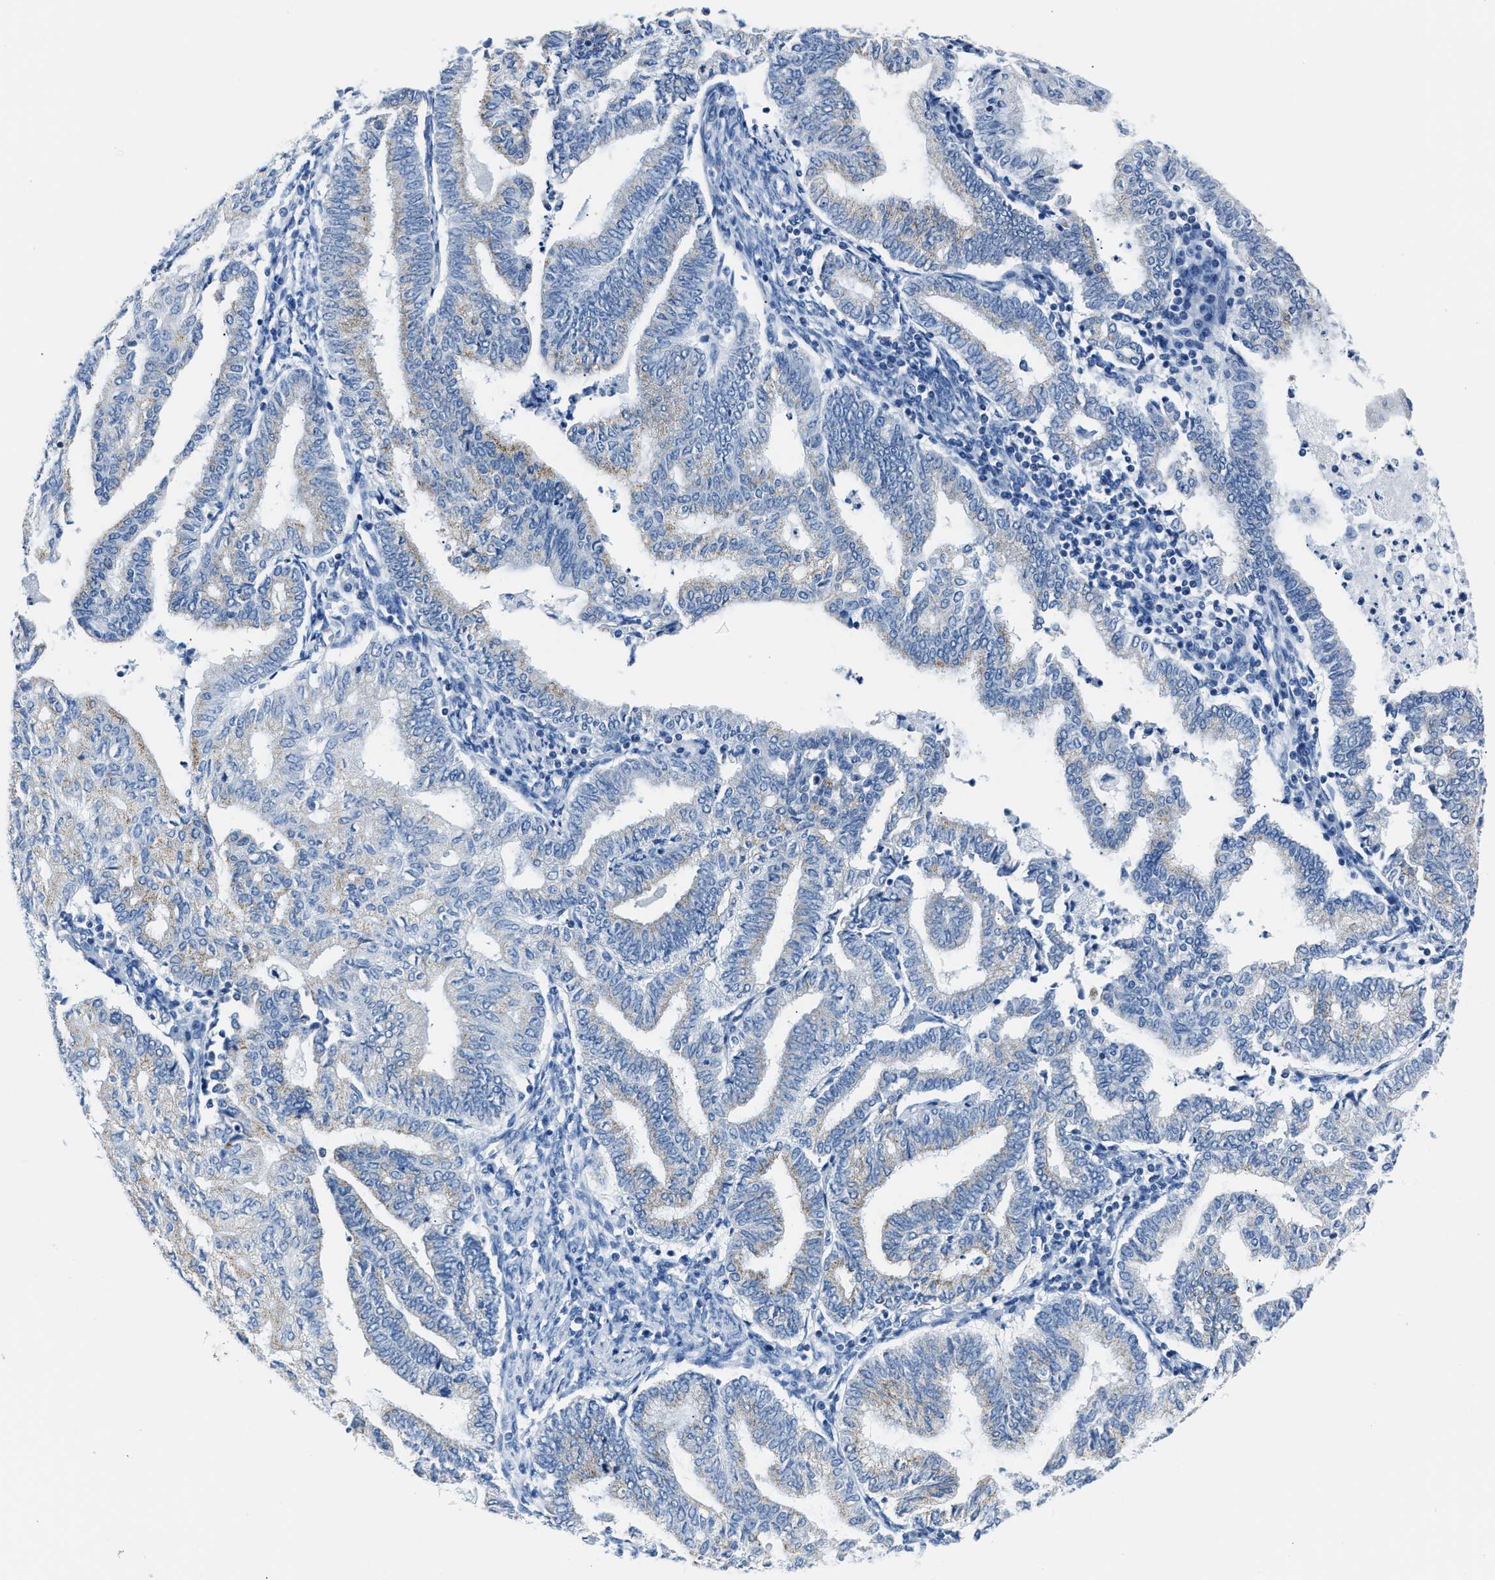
{"staining": {"intensity": "negative", "quantity": "none", "location": "none"}, "tissue": "endometrial cancer", "cell_type": "Tumor cells", "image_type": "cancer", "snomed": [{"axis": "morphology", "description": "Polyp, NOS"}, {"axis": "morphology", "description": "Adenocarcinoma, NOS"}, {"axis": "morphology", "description": "Adenoma, NOS"}, {"axis": "topography", "description": "Endometrium"}], "caption": "Immunohistochemistry of endometrial polyp exhibits no positivity in tumor cells. The staining is performed using DAB (3,3'-diaminobenzidine) brown chromogen with nuclei counter-stained in using hematoxylin.", "gene": "AMACR", "patient": {"sex": "female", "age": 79}}